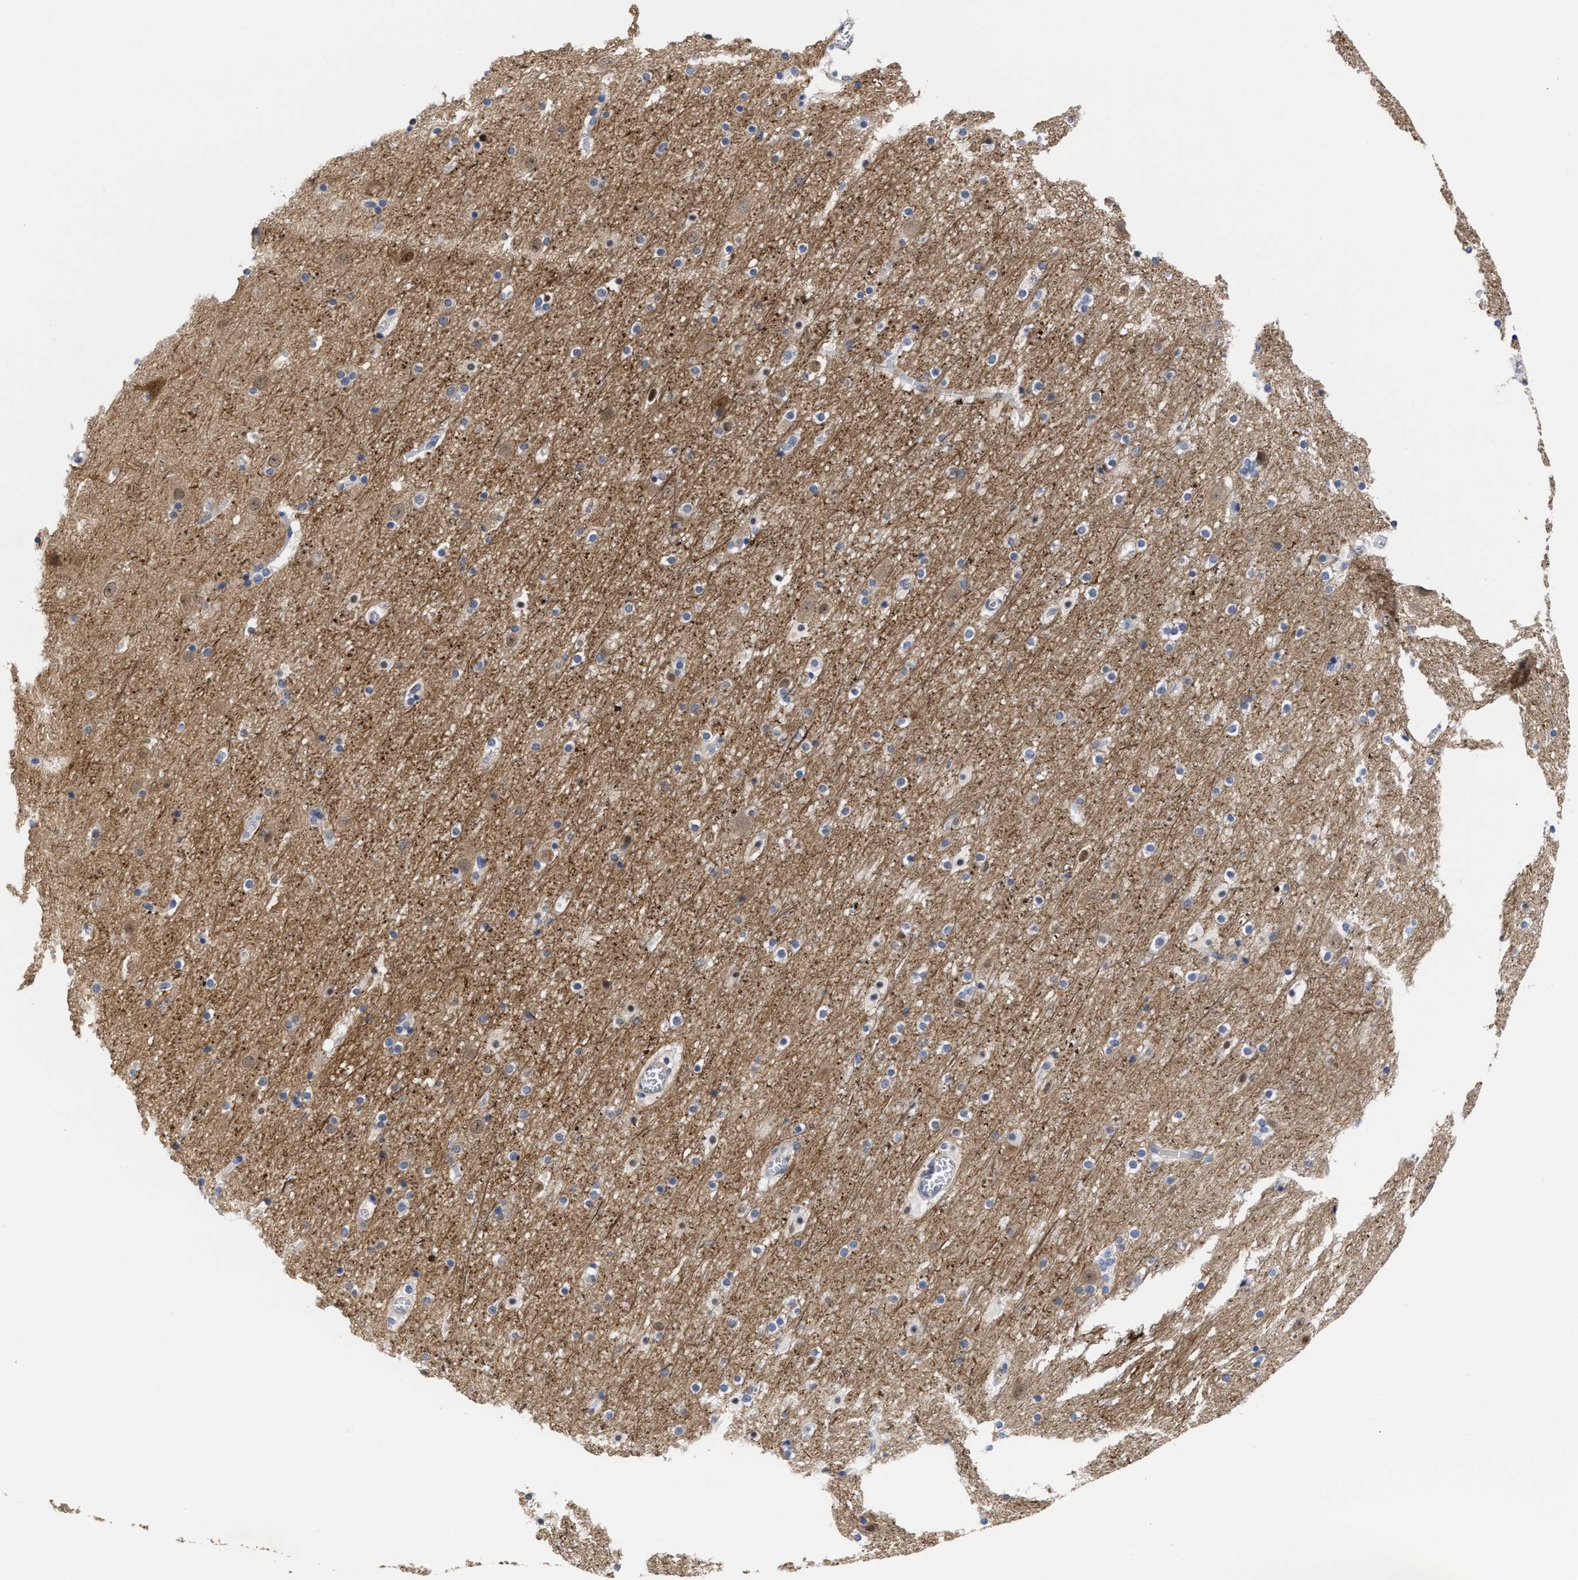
{"staining": {"intensity": "weak", "quantity": ">75%", "location": "cytoplasmic/membranous"}, "tissue": "cerebral cortex", "cell_type": "Endothelial cells", "image_type": "normal", "snomed": [{"axis": "morphology", "description": "Normal tissue, NOS"}, {"axis": "topography", "description": "Cerebral cortex"}], "caption": "Endothelial cells reveal low levels of weak cytoplasmic/membranous positivity in about >75% of cells in normal cerebral cortex. (DAB (3,3'-diaminobenzidine) IHC, brown staining for protein, blue staining for nuclei).", "gene": "AHNAK2", "patient": {"sex": "male", "age": 45}}